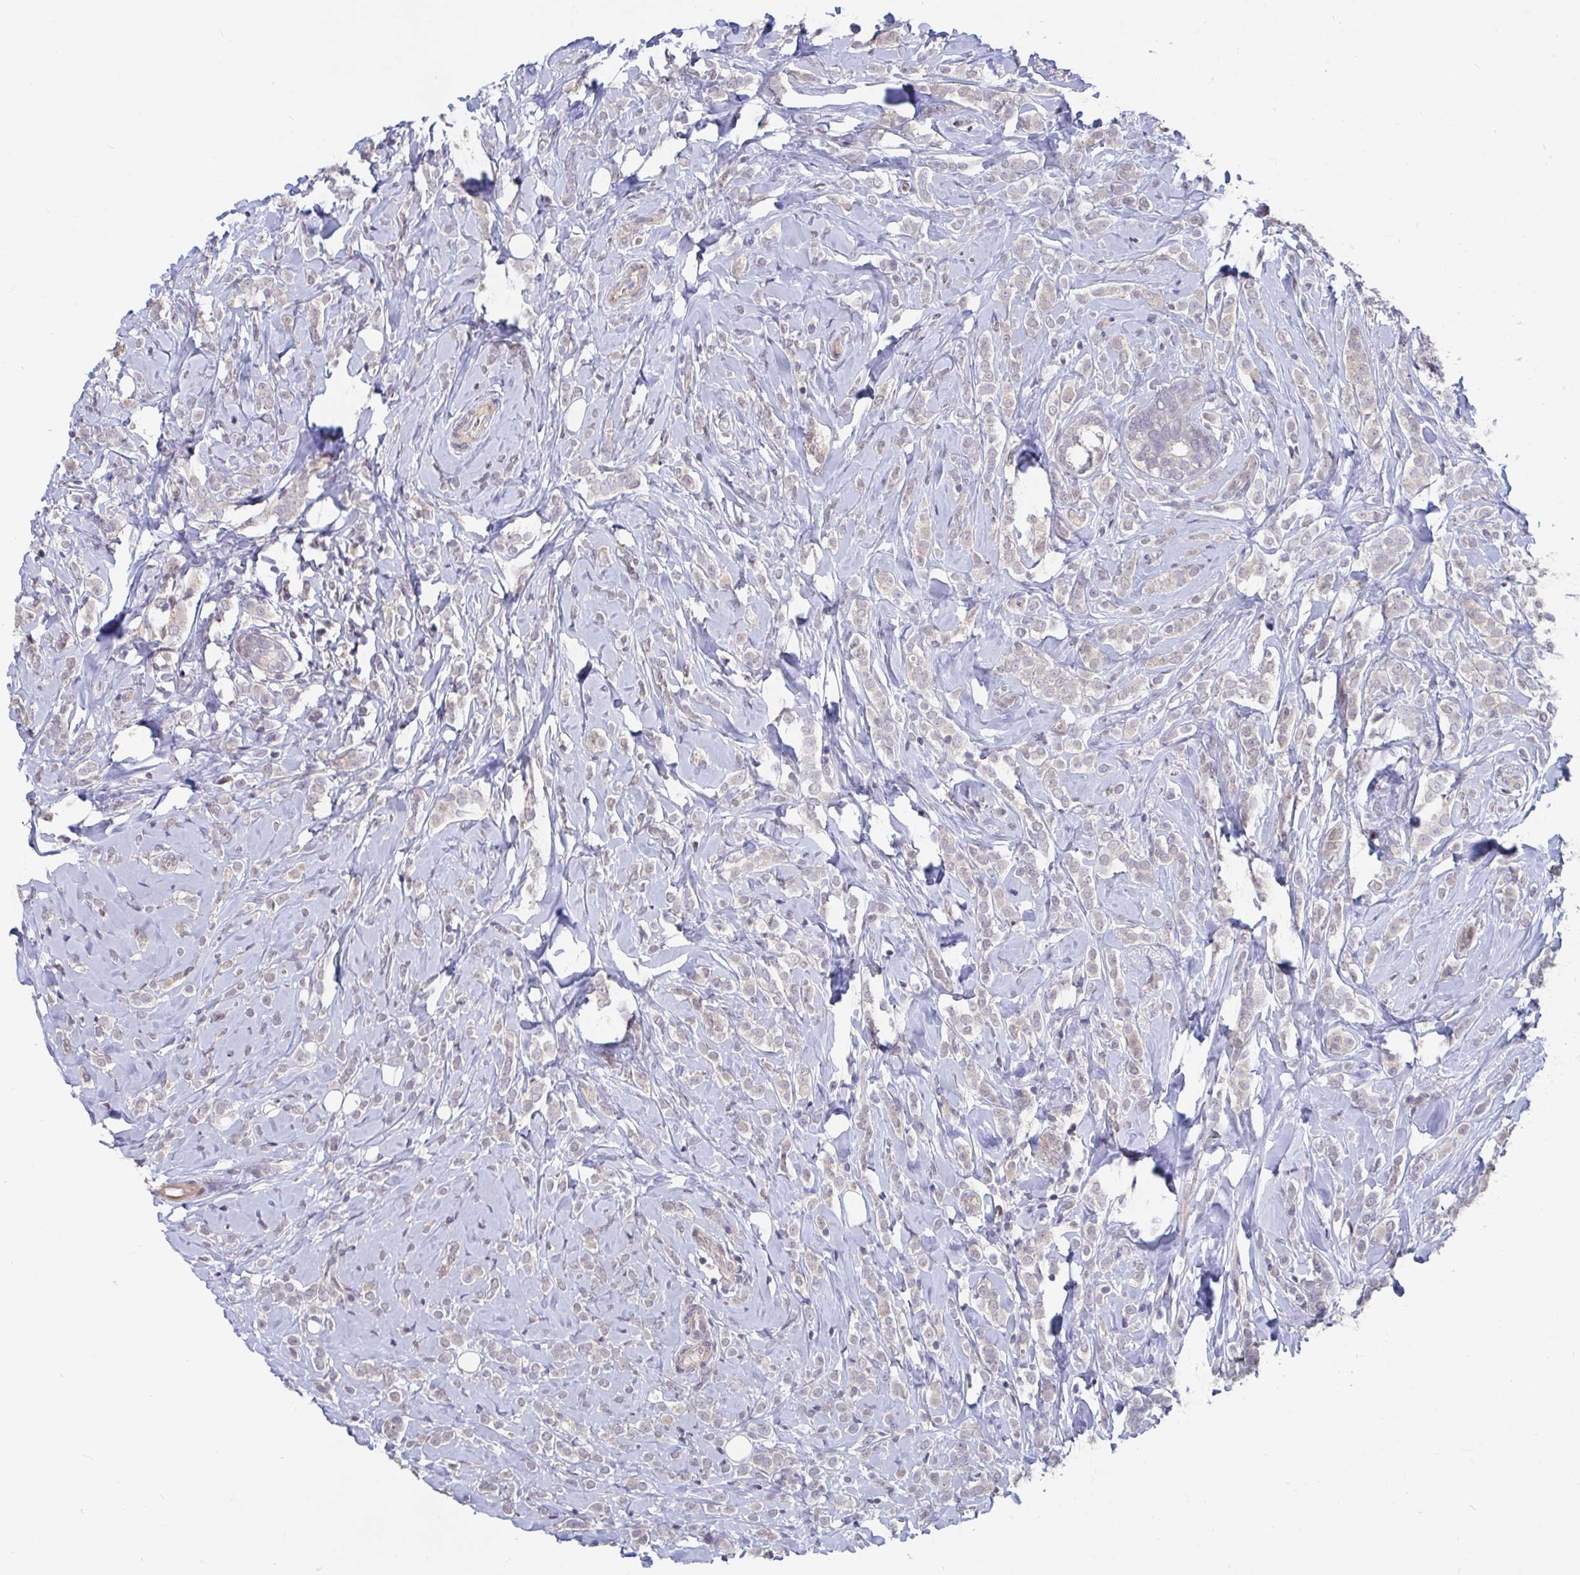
{"staining": {"intensity": "negative", "quantity": "none", "location": "none"}, "tissue": "breast cancer", "cell_type": "Tumor cells", "image_type": "cancer", "snomed": [{"axis": "morphology", "description": "Lobular carcinoma"}, {"axis": "topography", "description": "Breast"}], "caption": "Tumor cells show no significant positivity in breast cancer (lobular carcinoma).", "gene": "FAM156B", "patient": {"sex": "female", "age": 49}}